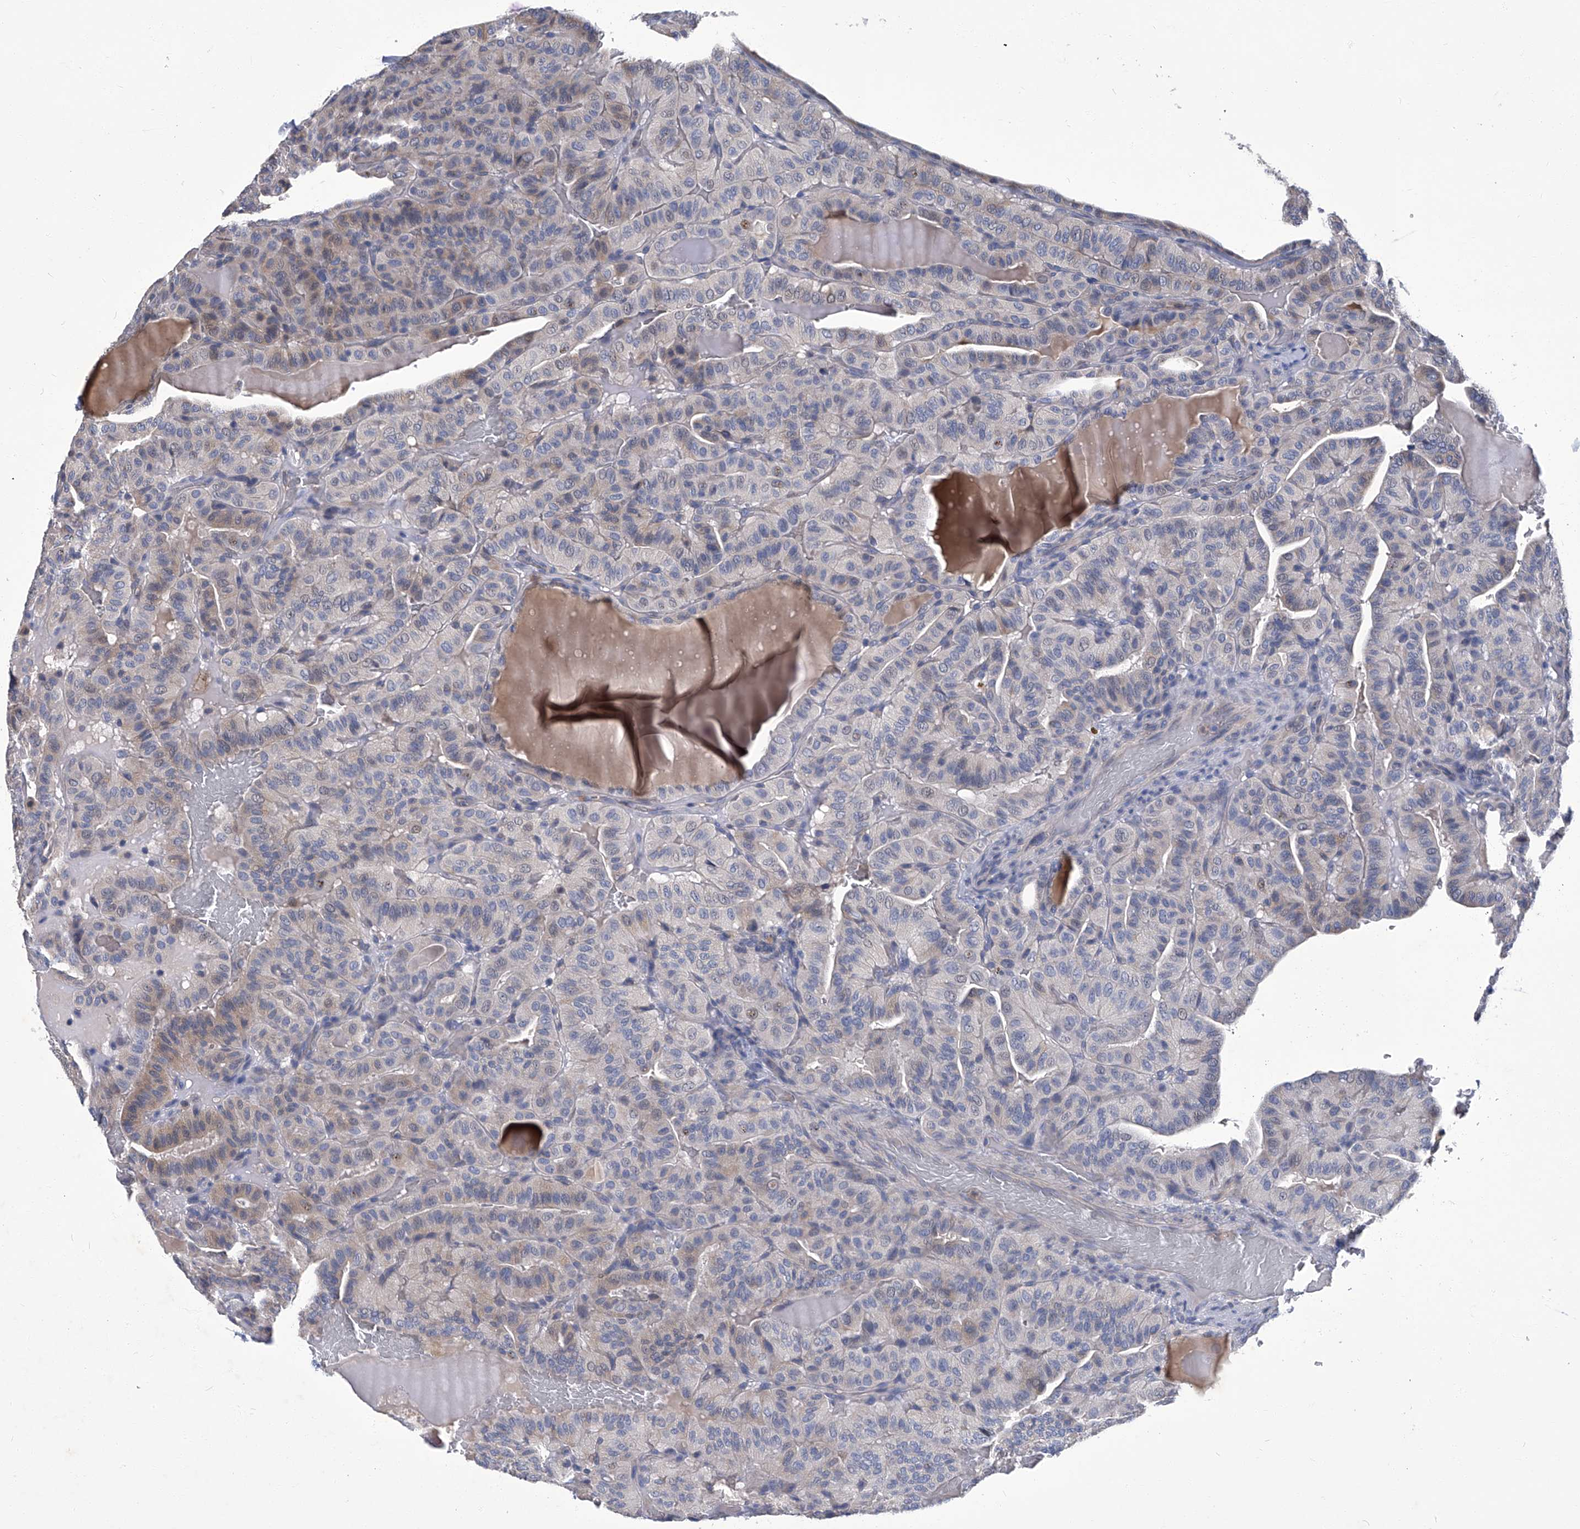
{"staining": {"intensity": "weak", "quantity": "<25%", "location": "cytoplasmic/membranous"}, "tissue": "thyroid cancer", "cell_type": "Tumor cells", "image_type": "cancer", "snomed": [{"axis": "morphology", "description": "Papillary adenocarcinoma, NOS"}, {"axis": "topography", "description": "Thyroid gland"}], "caption": "Papillary adenocarcinoma (thyroid) was stained to show a protein in brown. There is no significant positivity in tumor cells.", "gene": "TGFBR1", "patient": {"sex": "male", "age": 77}}